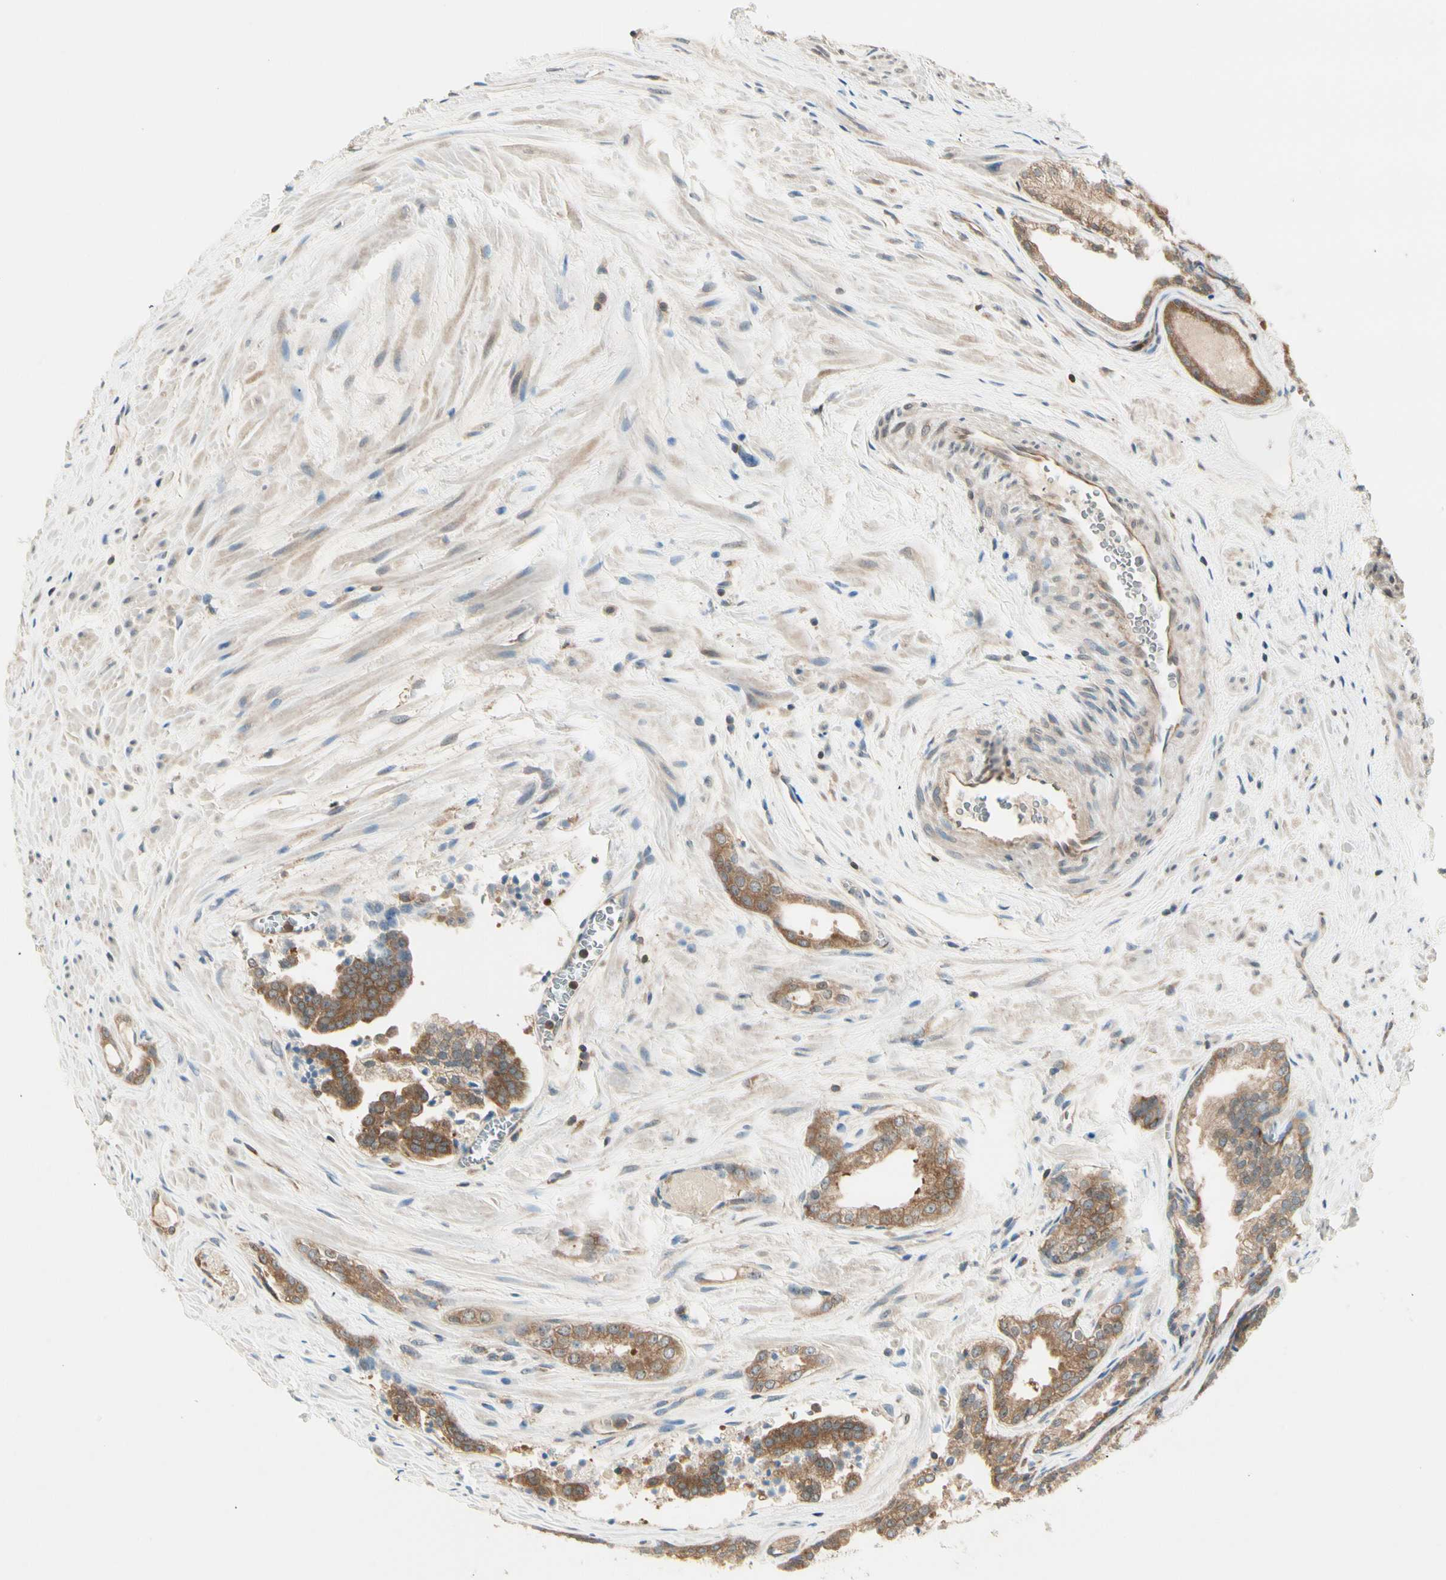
{"staining": {"intensity": "moderate", "quantity": ">75%", "location": "cytoplasmic/membranous"}, "tissue": "prostate cancer", "cell_type": "Tumor cells", "image_type": "cancer", "snomed": [{"axis": "morphology", "description": "Adenocarcinoma, Low grade"}, {"axis": "topography", "description": "Prostate"}], "caption": "Protein analysis of prostate low-grade adenocarcinoma tissue reveals moderate cytoplasmic/membranous positivity in approximately >75% of tumor cells.", "gene": "OXSR1", "patient": {"sex": "male", "age": 60}}